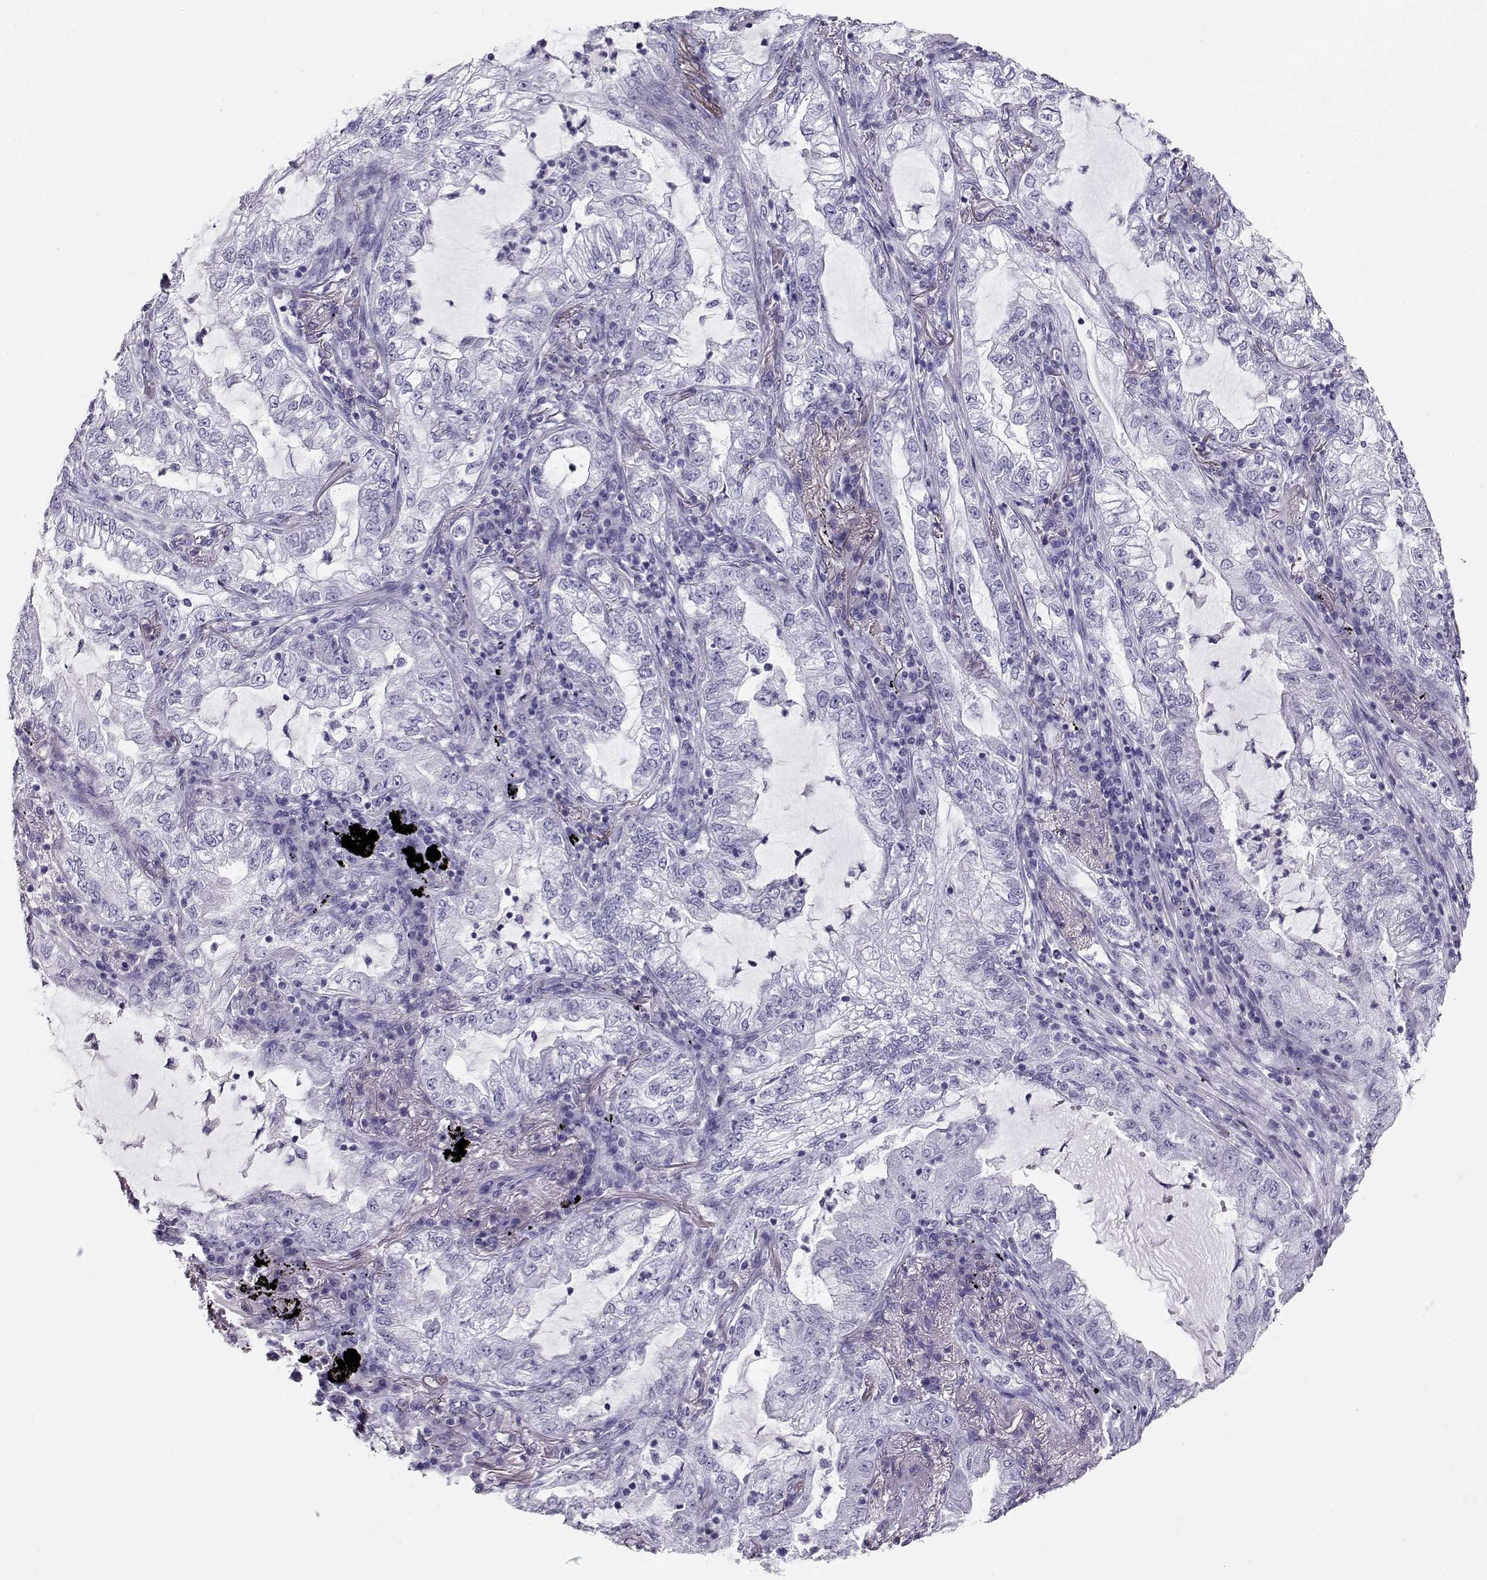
{"staining": {"intensity": "negative", "quantity": "none", "location": "none"}, "tissue": "lung cancer", "cell_type": "Tumor cells", "image_type": "cancer", "snomed": [{"axis": "morphology", "description": "Adenocarcinoma, NOS"}, {"axis": "topography", "description": "Lung"}], "caption": "IHC histopathology image of neoplastic tissue: human lung cancer (adenocarcinoma) stained with DAB demonstrates no significant protein expression in tumor cells.", "gene": "ACTN2", "patient": {"sex": "female", "age": 73}}